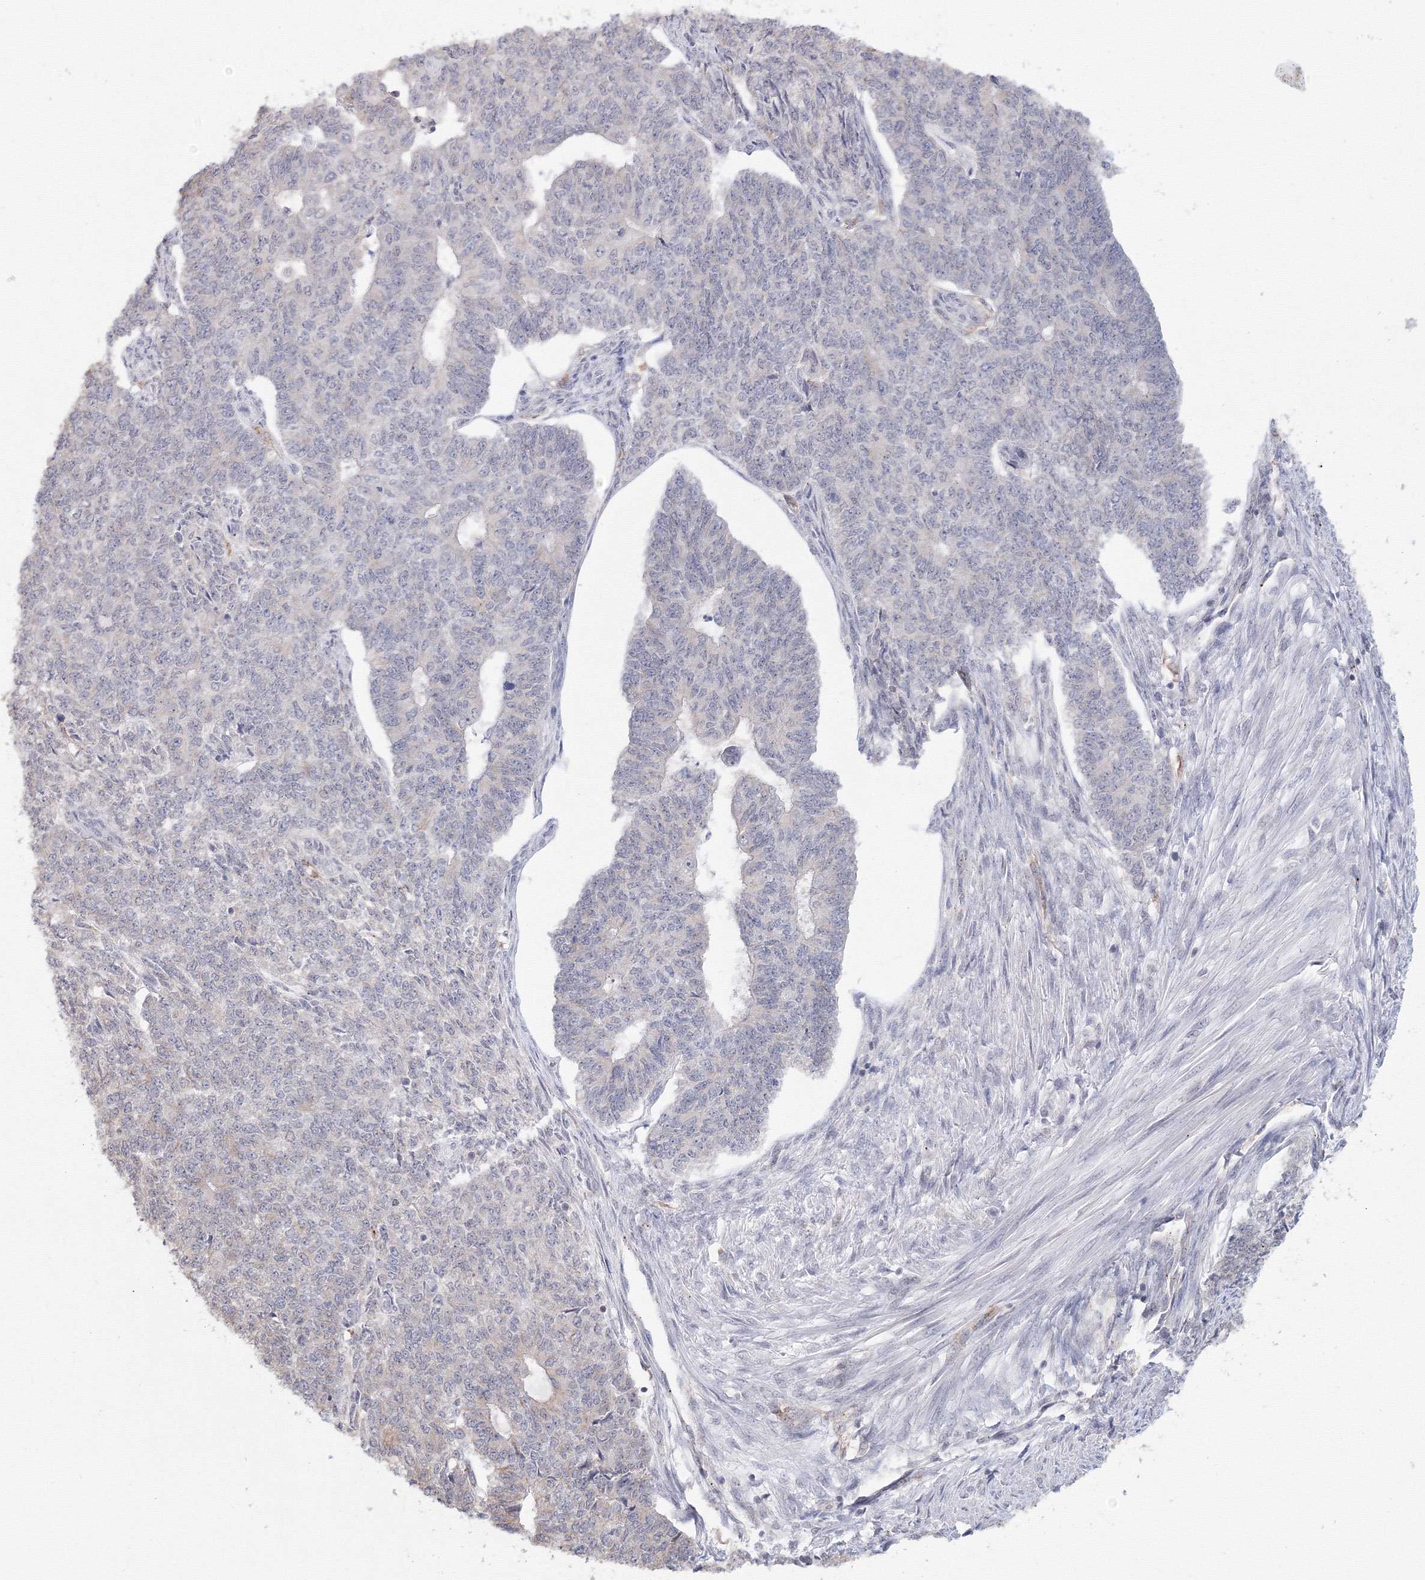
{"staining": {"intensity": "negative", "quantity": "none", "location": "none"}, "tissue": "endometrial cancer", "cell_type": "Tumor cells", "image_type": "cancer", "snomed": [{"axis": "morphology", "description": "Adenocarcinoma, NOS"}, {"axis": "topography", "description": "Endometrium"}], "caption": "Immunohistochemistry (IHC) image of neoplastic tissue: human adenocarcinoma (endometrial) stained with DAB demonstrates no significant protein staining in tumor cells. Brightfield microscopy of immunohistochemistry stained with DAB (brown) and hematoxylin (blue), captured at high magnification.", "gene": "SLC7A7", "patient": {"sex": "female", "age": 32}}